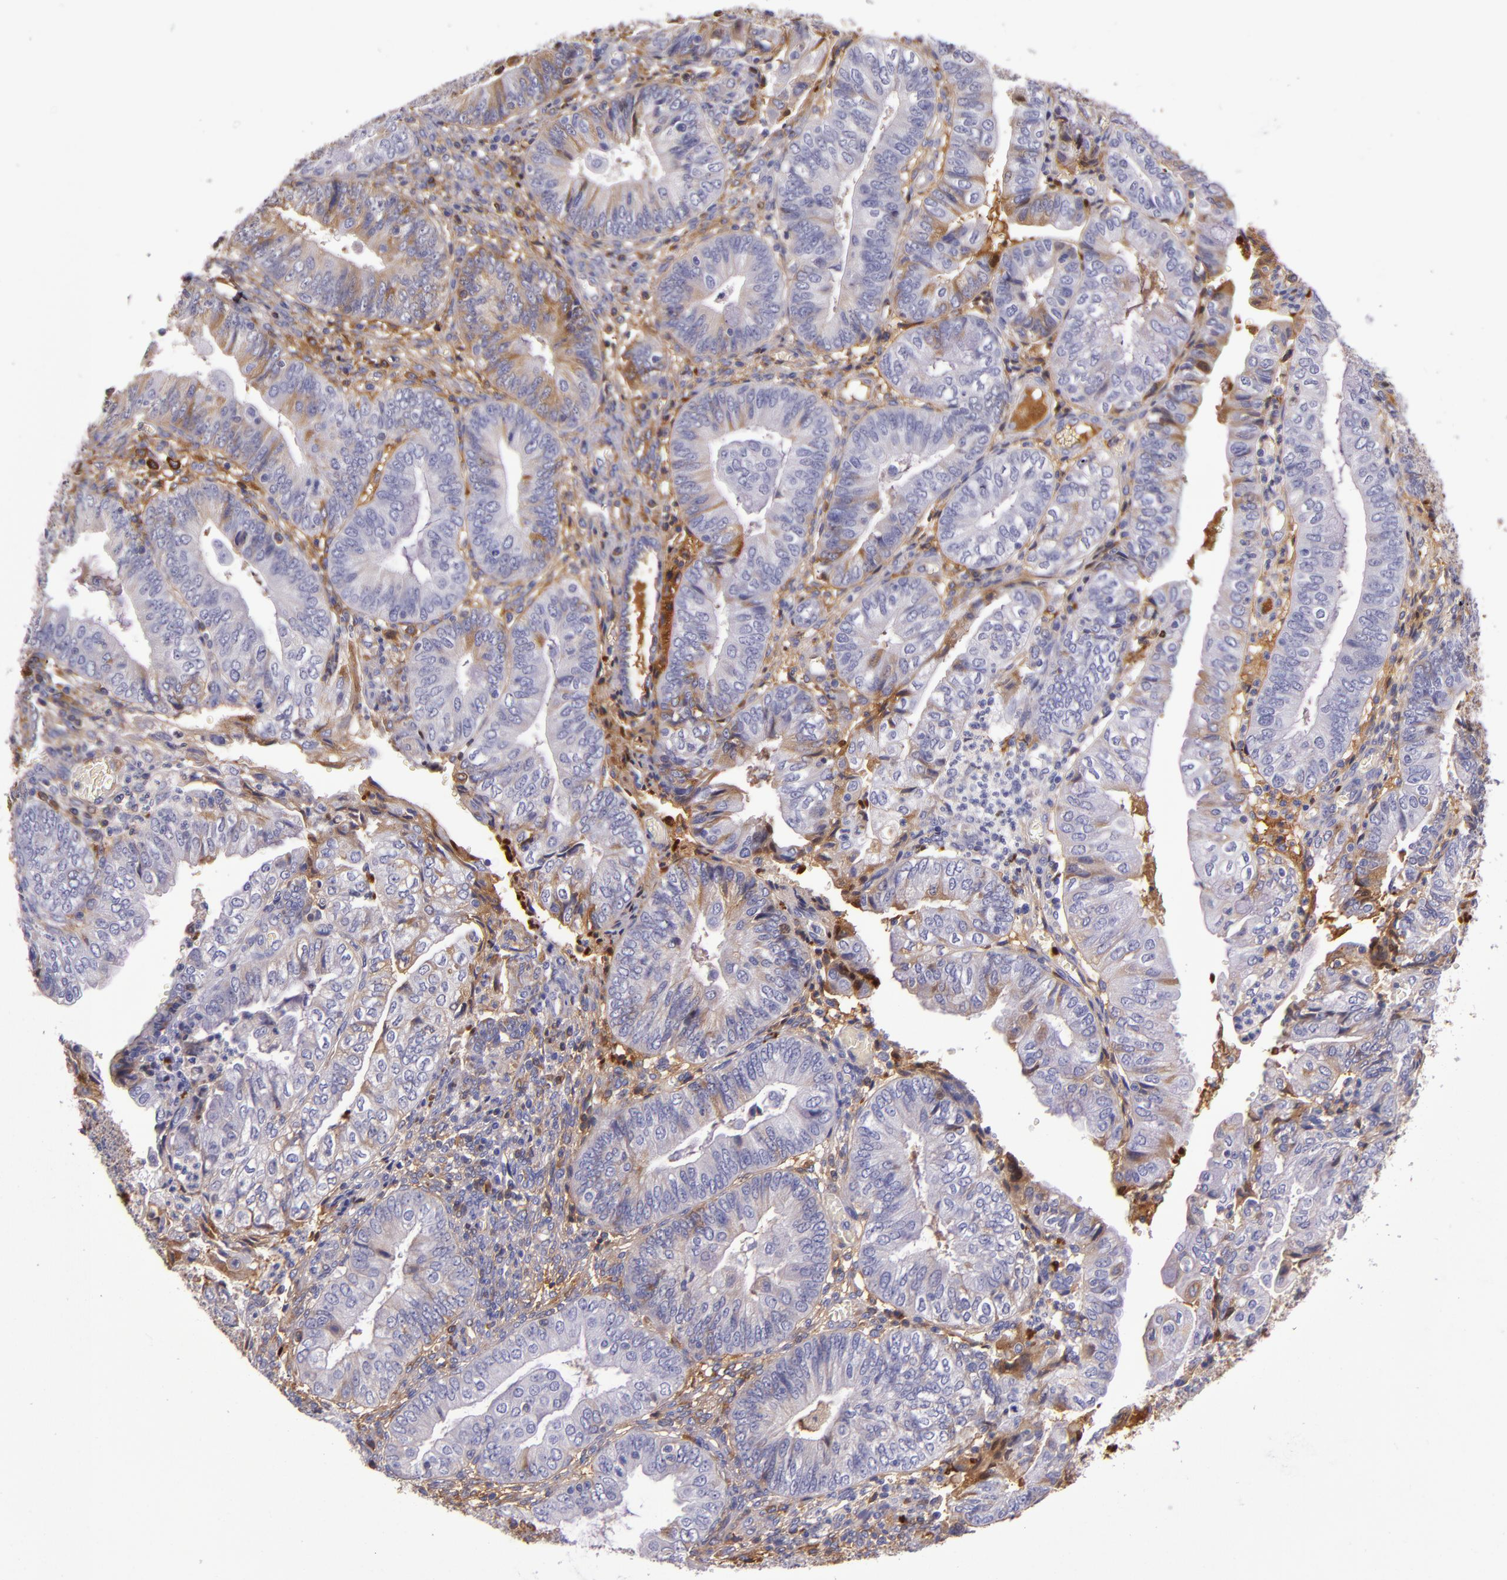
{"staining": {"intensity": "moderate", "quantity": "25%-75%", "location": "cytoplasmic/membranous"}, "tissue": "endometrial cancer", "cell_type": "Tumor cells", "image_type": "cancer", "snomed": [{"axis": "morphology", "description": "Adenocarcinoma, NOS"}, {"axis": "topography", "description": "Endometrium"}], "caption": "Endometrial cancer stained with DAB immunohistochemistry reveals medium levels of moderate cytoplasmic/membranous expression in approximately 25%-75% of tumor cells. Immunohistochemistry (ihc) stains the protein in brown and the nuclei are stained blue.", "gene": "CLEC3B", "patient": {"sex": "female", "age": 55}}